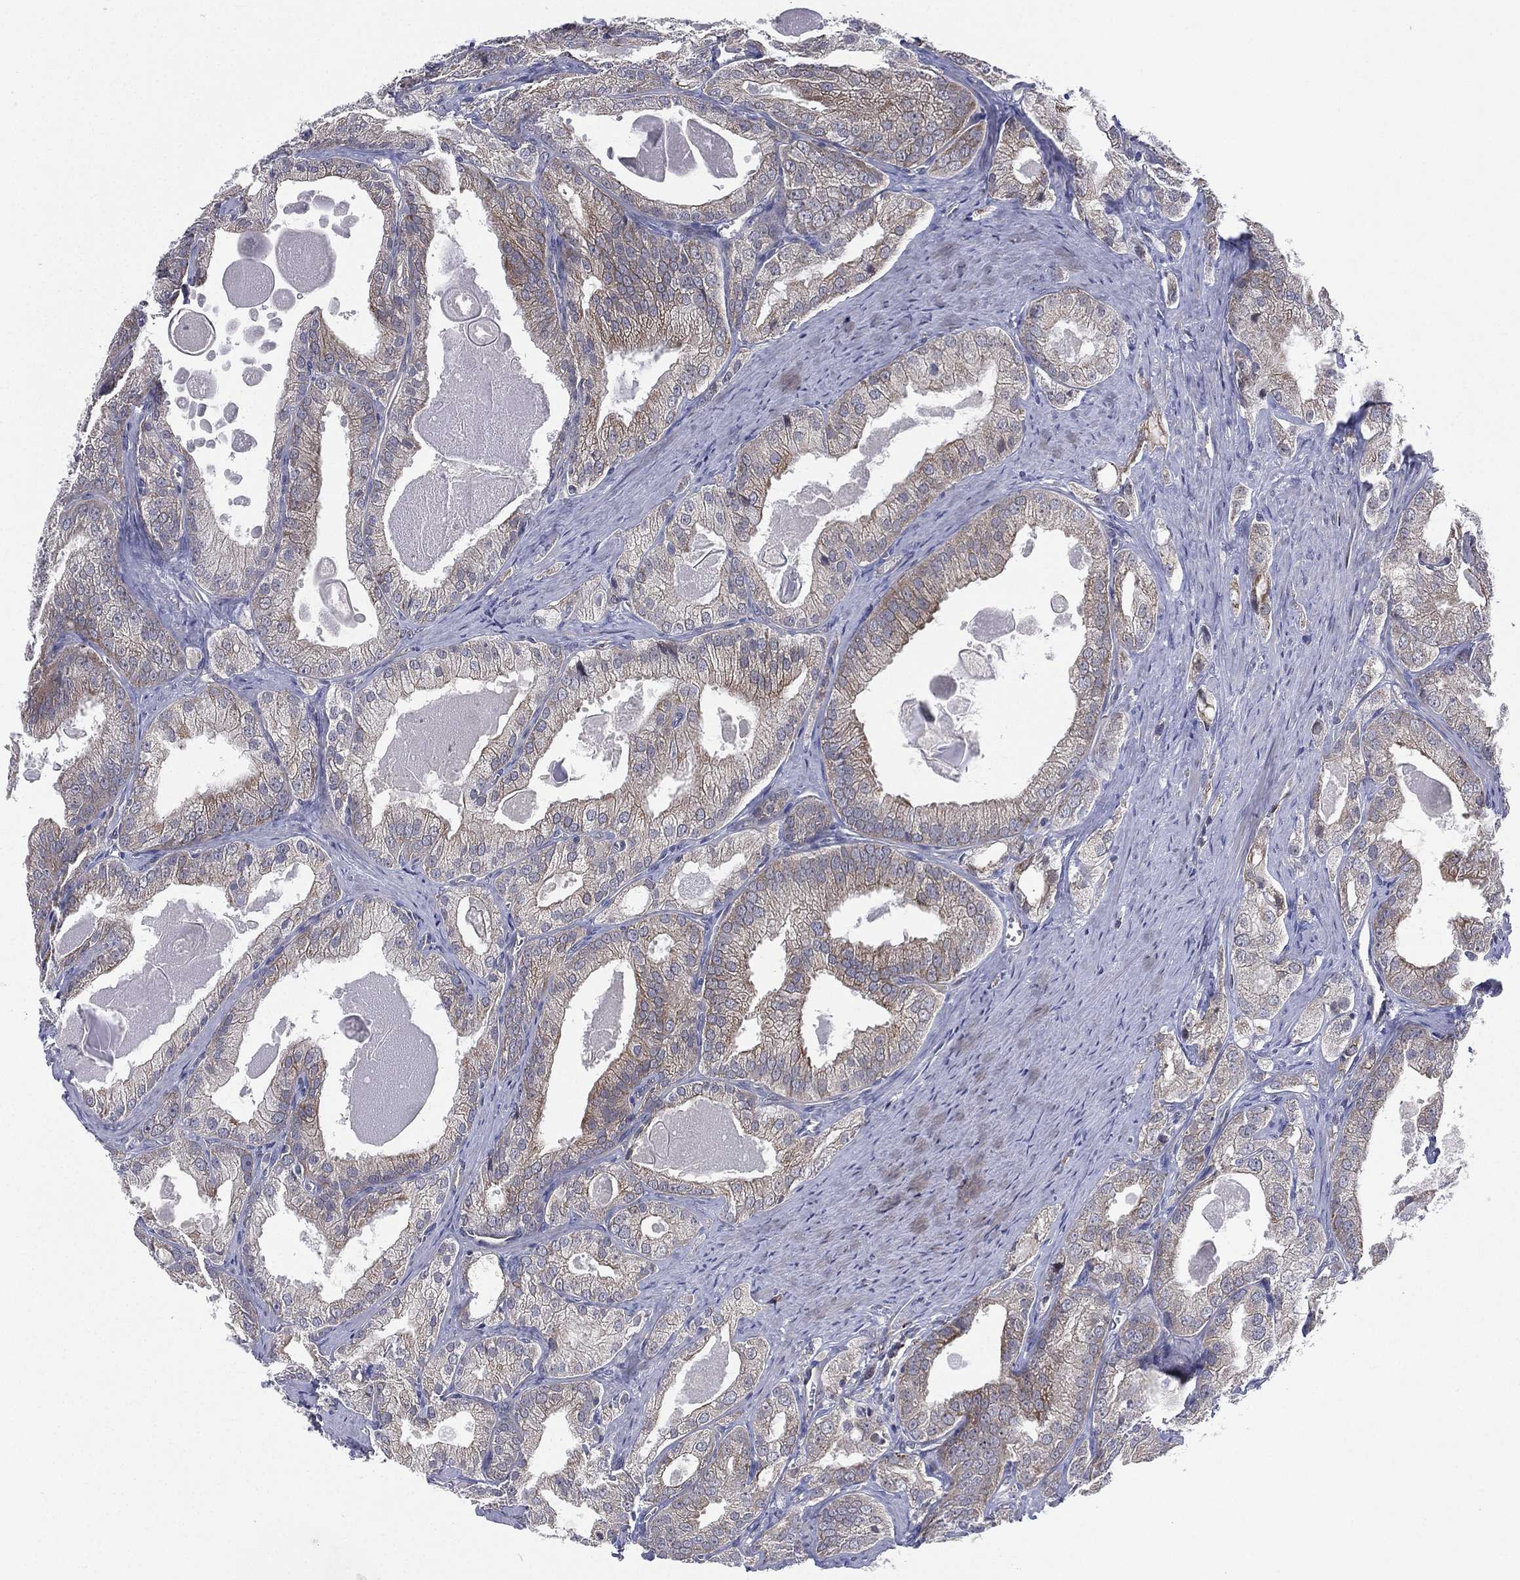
{"staining": {"intensity": "moderate", "quantity": "25%-75%", "location": "cytoplasmic/membranous"}, "tissue": "prostate cancer", "cell_type": "Tumor cells", "image_type": "cancer", "snomed": [{"axis": "morphology", "description": "Adenocarcinoma, NOS"}, {"axis": "morphology", "description": "Adenocarcinoma, High grade"}, {"axis": "topography", "description": "Prostate"}], "caption": "This is an image of IHC staining of prostate adenocarcinoma, which shows moderate expression in the cytoplasmic/membranous of tumor cells.", "gene": "KAT14", "patient": {"sex": "male", "age": 70}}